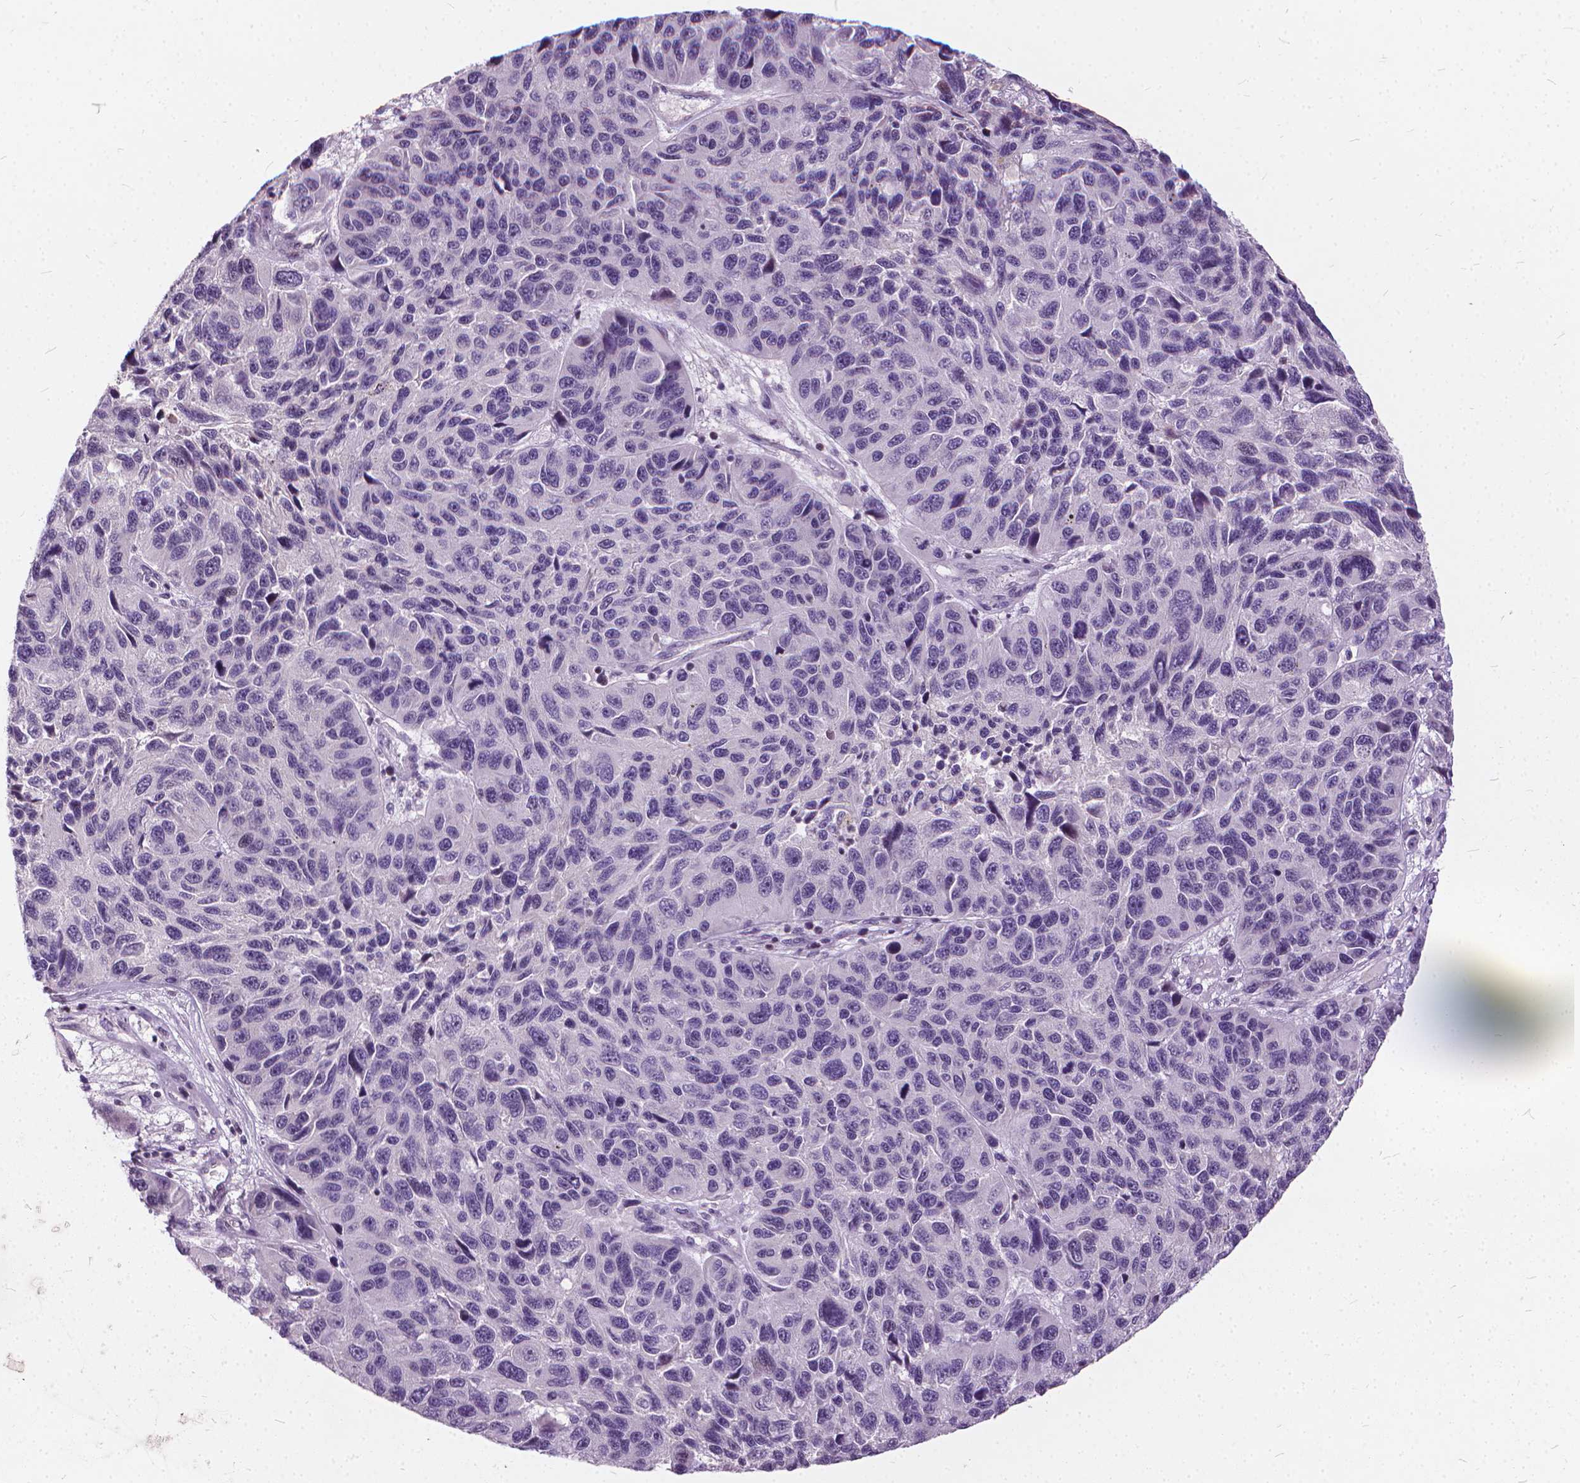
{"staining": {"intensity": "negative", "quantity": "none", "location": "none"}, "tissue": "melanoma", "cell_type": "Tumor cells", "image_type": "cancer", "snomed": [{"axis": "morphology", "description": "Malignant melanoma, NOS"}, {"axis": "topography", "description": "Skin"}], "caption": "Immunohistochemistry of human malignant melanoma displays no staining in tumor cells. (DAB IHC with hematoxylin counter stain).", "gene": "STAT5B", "patient": {"sex": "male", "age": 53}}